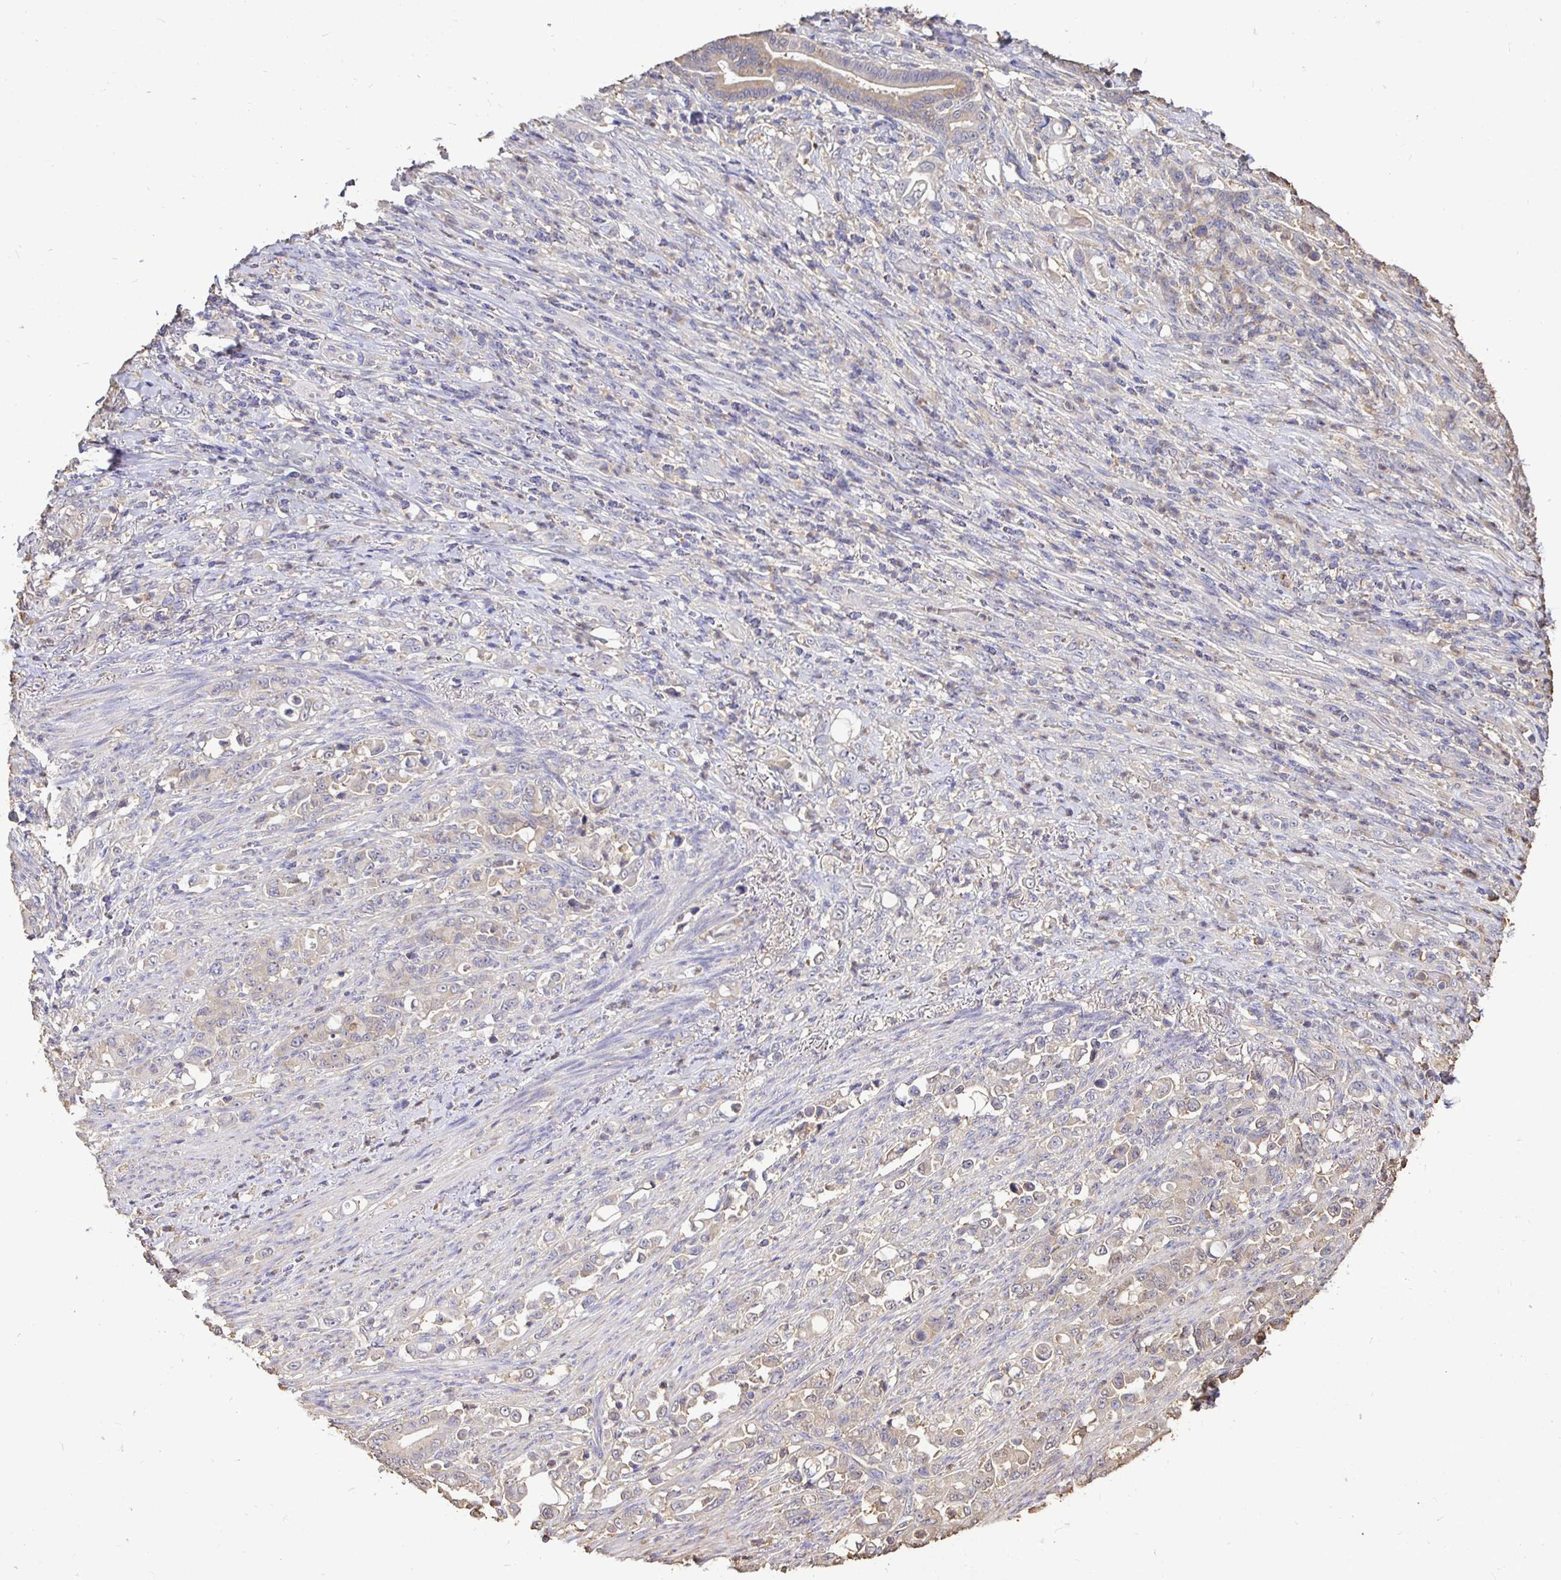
{"staining": {"intensity": "negative", "quantity": "none", "location": "none"}, "tissue": "stomach cancer", "cell_type": "Tumor cells", "image_type": "cancer", "snomed": [{"axis": "morphology", "description": "Normal tissue, NOS"}, {"axis": "morphology", "description": "Adenocarcinoma, NOS"}, {"axis": "topography", "description": "Stomach"}], "caption": "Adenocarcinoma (stomach) was stained to show a protein in brown. There is no significant staining in tumor cells. (DAB immunohistochemistry (IHC) visualized using brightfield microscopy, high magnification).", "gene": "MAPK8IP3", "patient": {"sex": "female", "age": 79}}